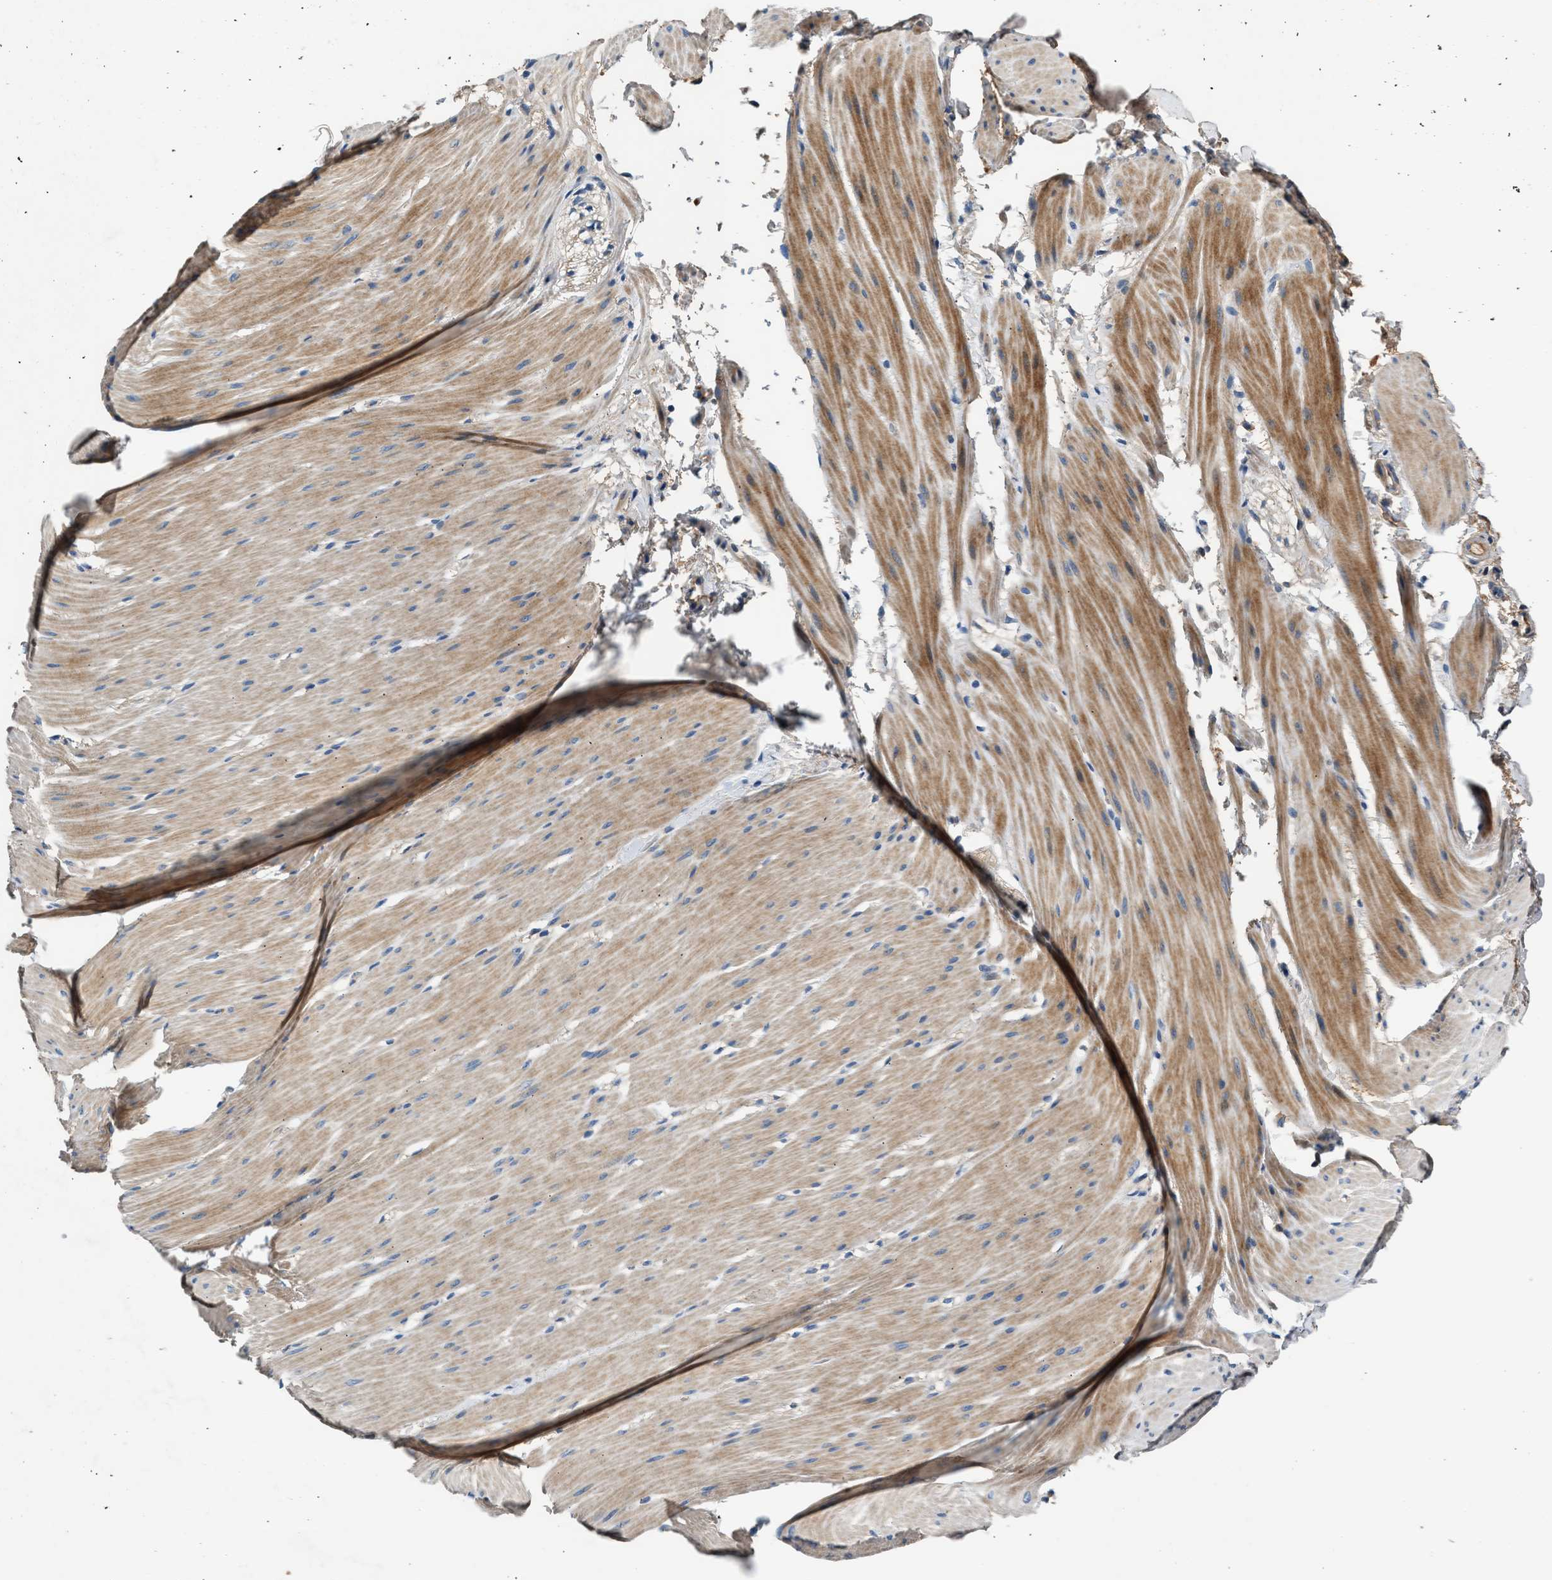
{"staining": {"intensity": "moderate", "quantity": ">75%", "location": "cytoplasmic/membranous"}, "tissue": "smooth muscle", "cell_type": "Smooth muscle cells", "image_type": "normal", "snomed": [{"axis": "morphology", "description": "Normal tissue, NOS"}, {"axis": "topography", "description": "Smooth muscle"}, {"axis": "topography", "description": "Colon"}], "caption": "IHC (DAB) staining of normal human smooth muscle shows moderate cytoplasmic/membranous protein staining in approximately >75% of smooth muscle cells. (IHC, brightfield microscopy, high magnification).", "gene": "RWDD2B", "patient": {"sex": "male", "age": 67}}